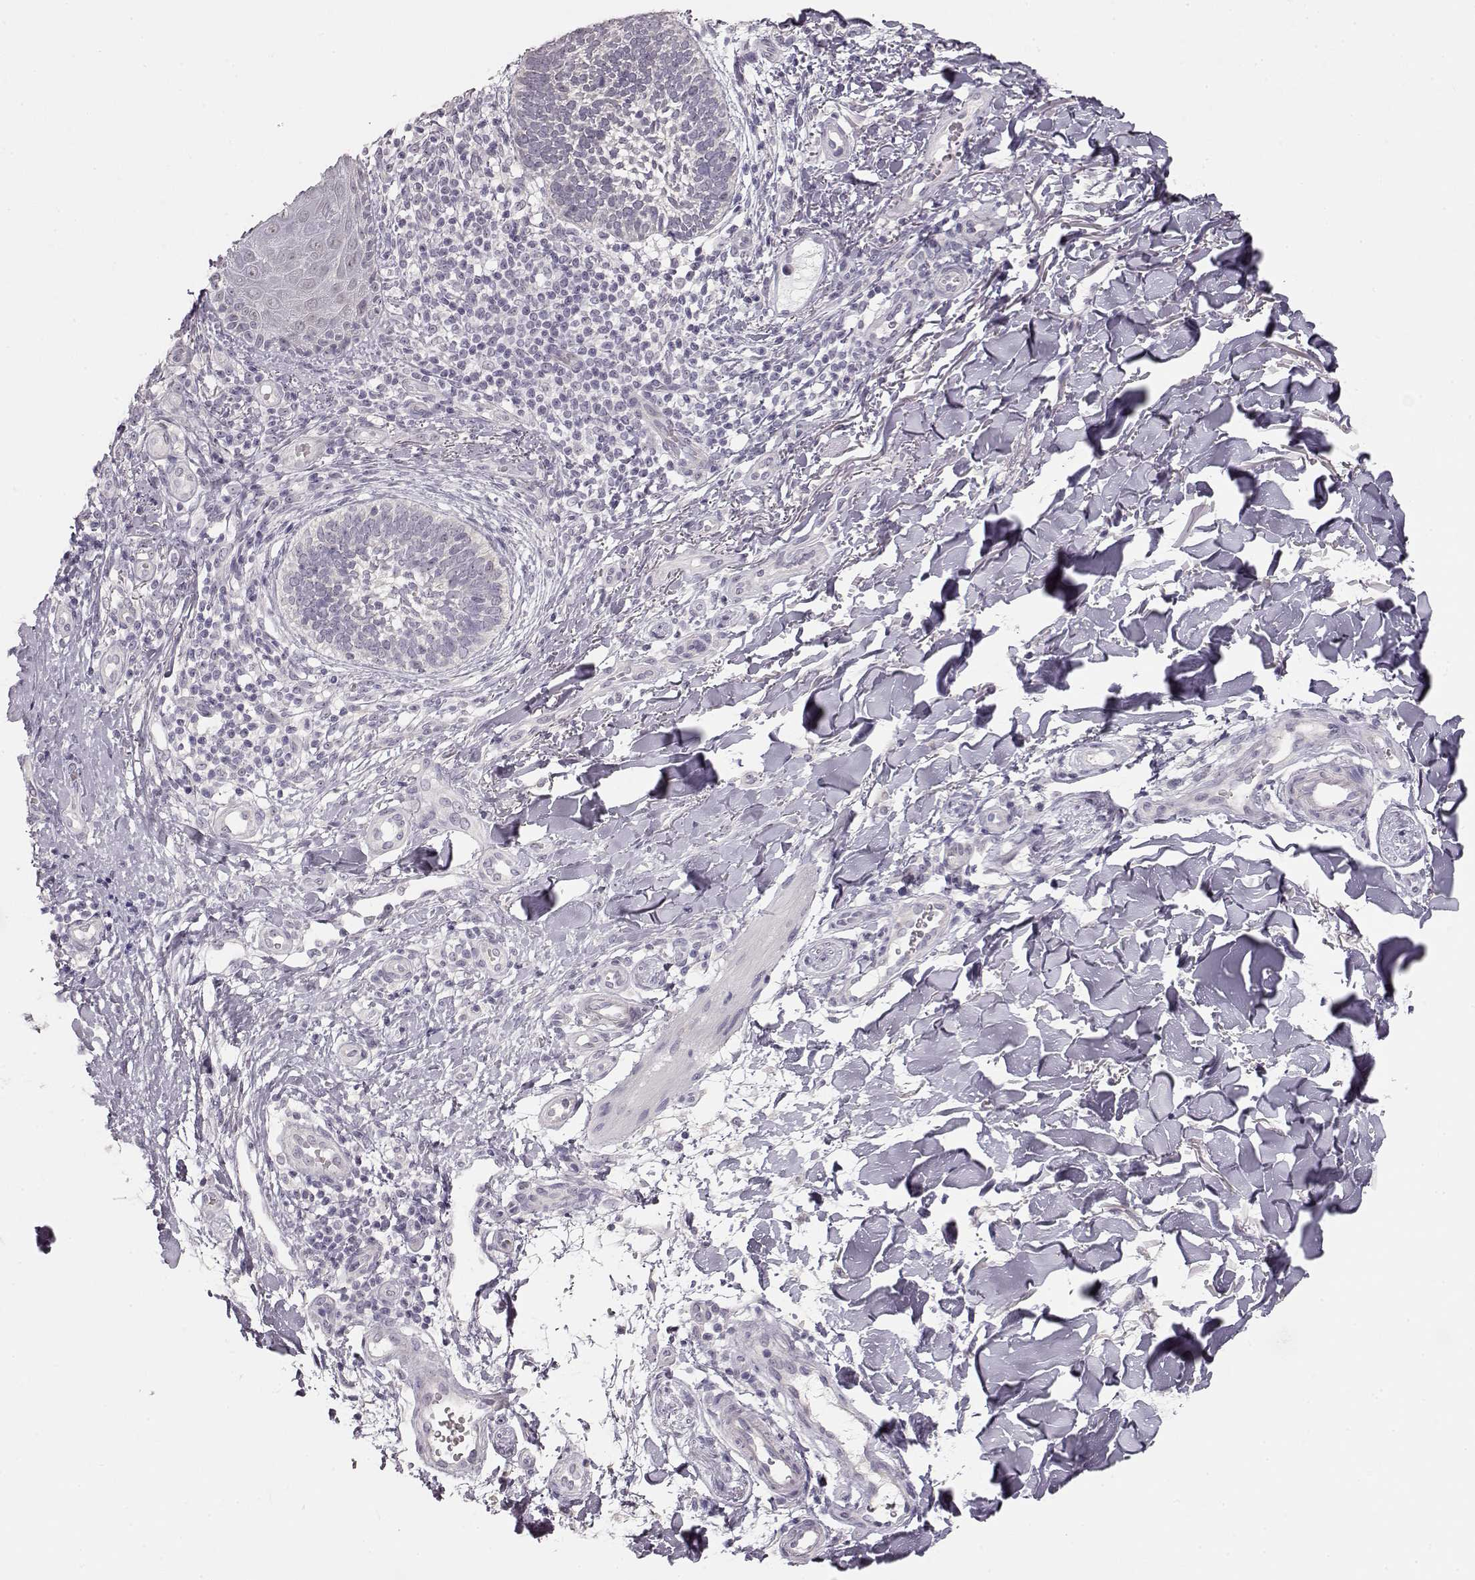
{"staining": {"intensity": "negative", "quantity": "none", "location": "none"}, "tissue": "skin cancer", "cell_type": "Tumor cells", "image_type": "cancer", "snomed": [{"axis": "morphology", "description": "Normal tissue, NOS"}, {"axis": "morphology", "description": "Basal cell carcinoma"}, {"axis": "topography", "description": "Skin"}], "caption": "Immunohistochemistry photomicrograph of human basal cell carcinoma (skin) stained for a protein (brown), which exhibits no positivity in tumor cells.", "gene": "FAM205A", "patient": {"sex": "male", "age": 46}}